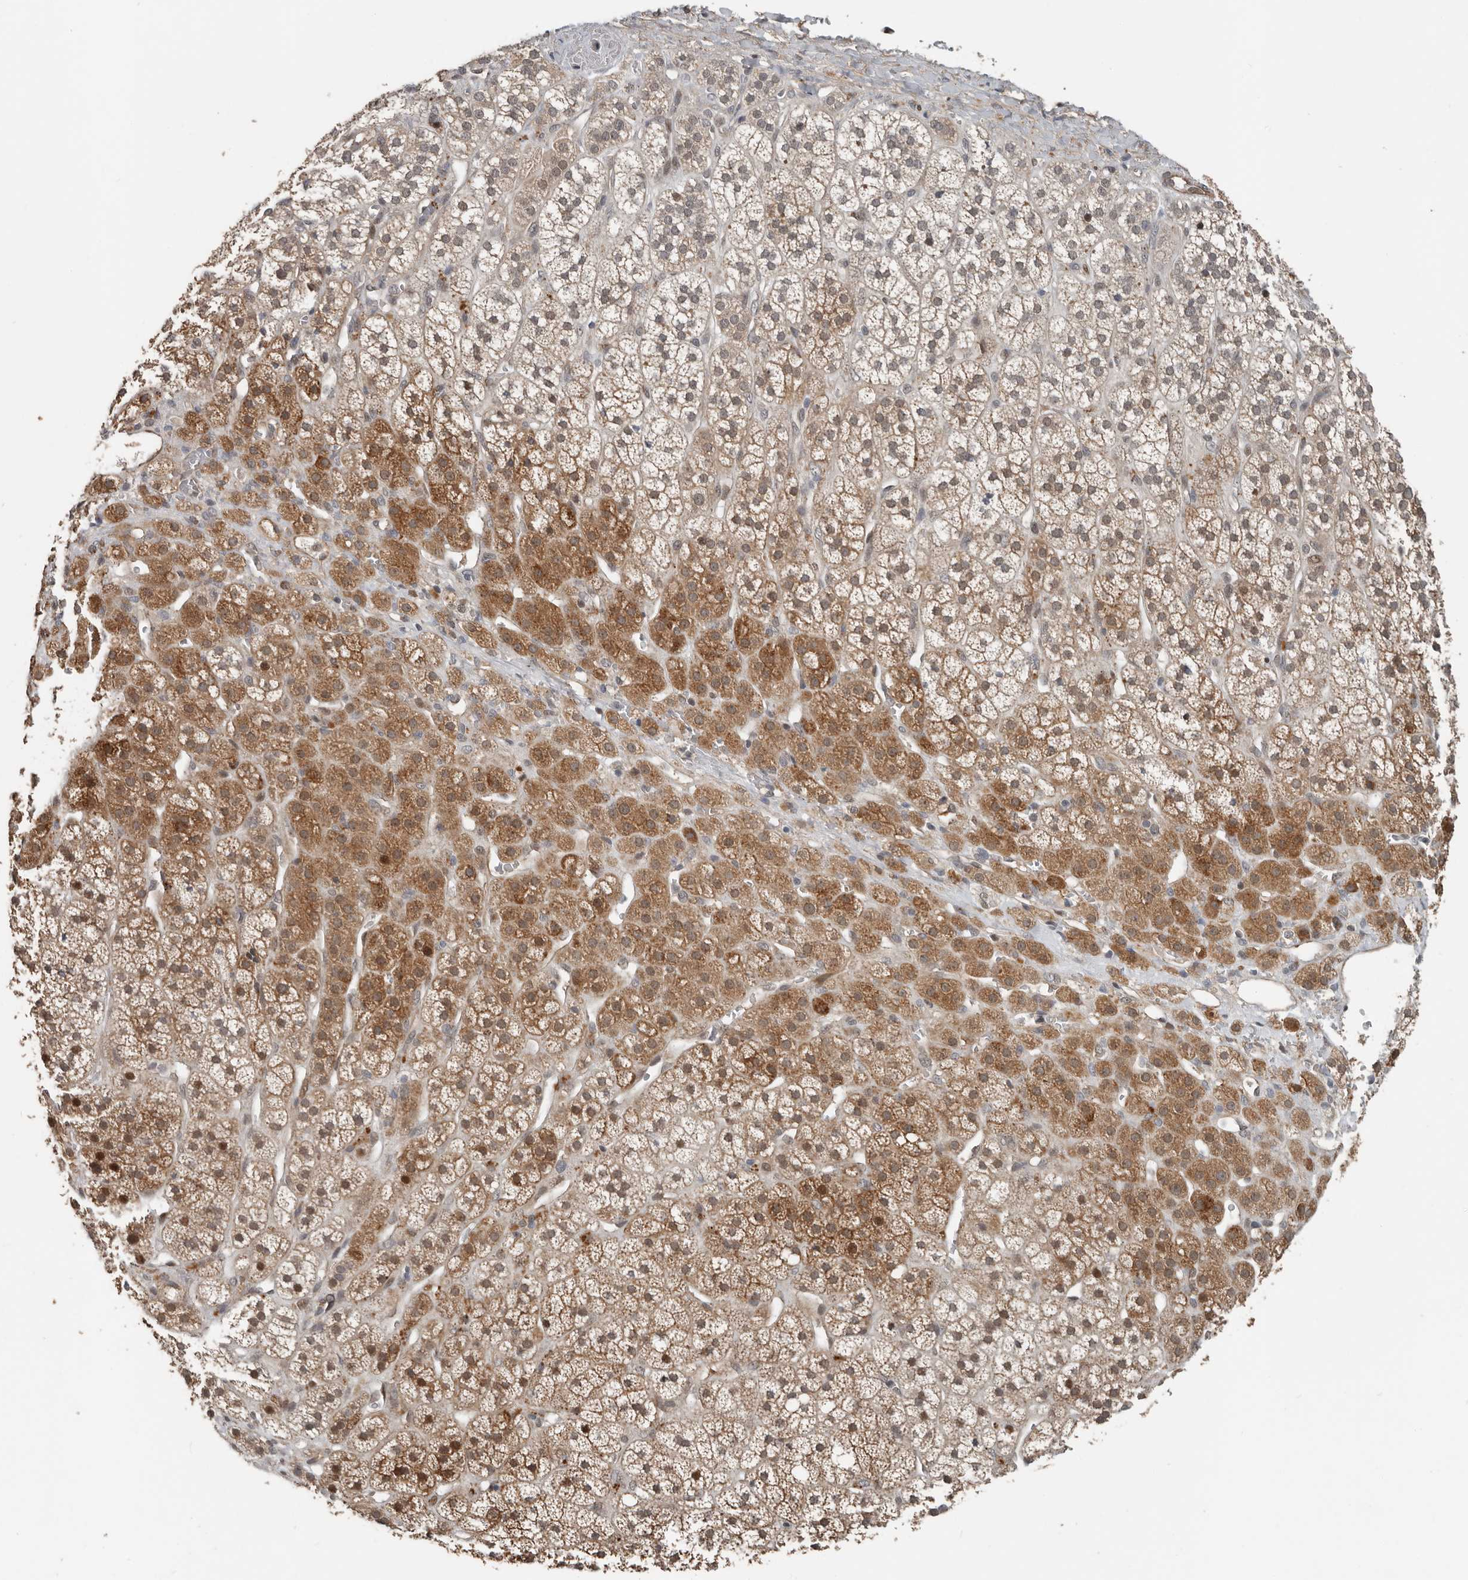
{"staining": {"intensity": "moderate", "quantity": ">75%", "location": "cytoplasmic/membranous,nuclear"}, "tissue": "adrenal gland", "cell_type": "Glandular cells", "image_type": "normal", "snomed": [{"axis": "morphology", "description": "Normal tissue, NOS"}, {"axis": "topography", "description": "Adrenal gland"}], "caption": "Protein expression analysis of normal human adrenal gland reveals moderate cytoplasmic/membranous,nuclear positivity in approximately >75% of glandular cells.", "gene": "YOD1", "patient": {"sex": "male", "age": 56}}